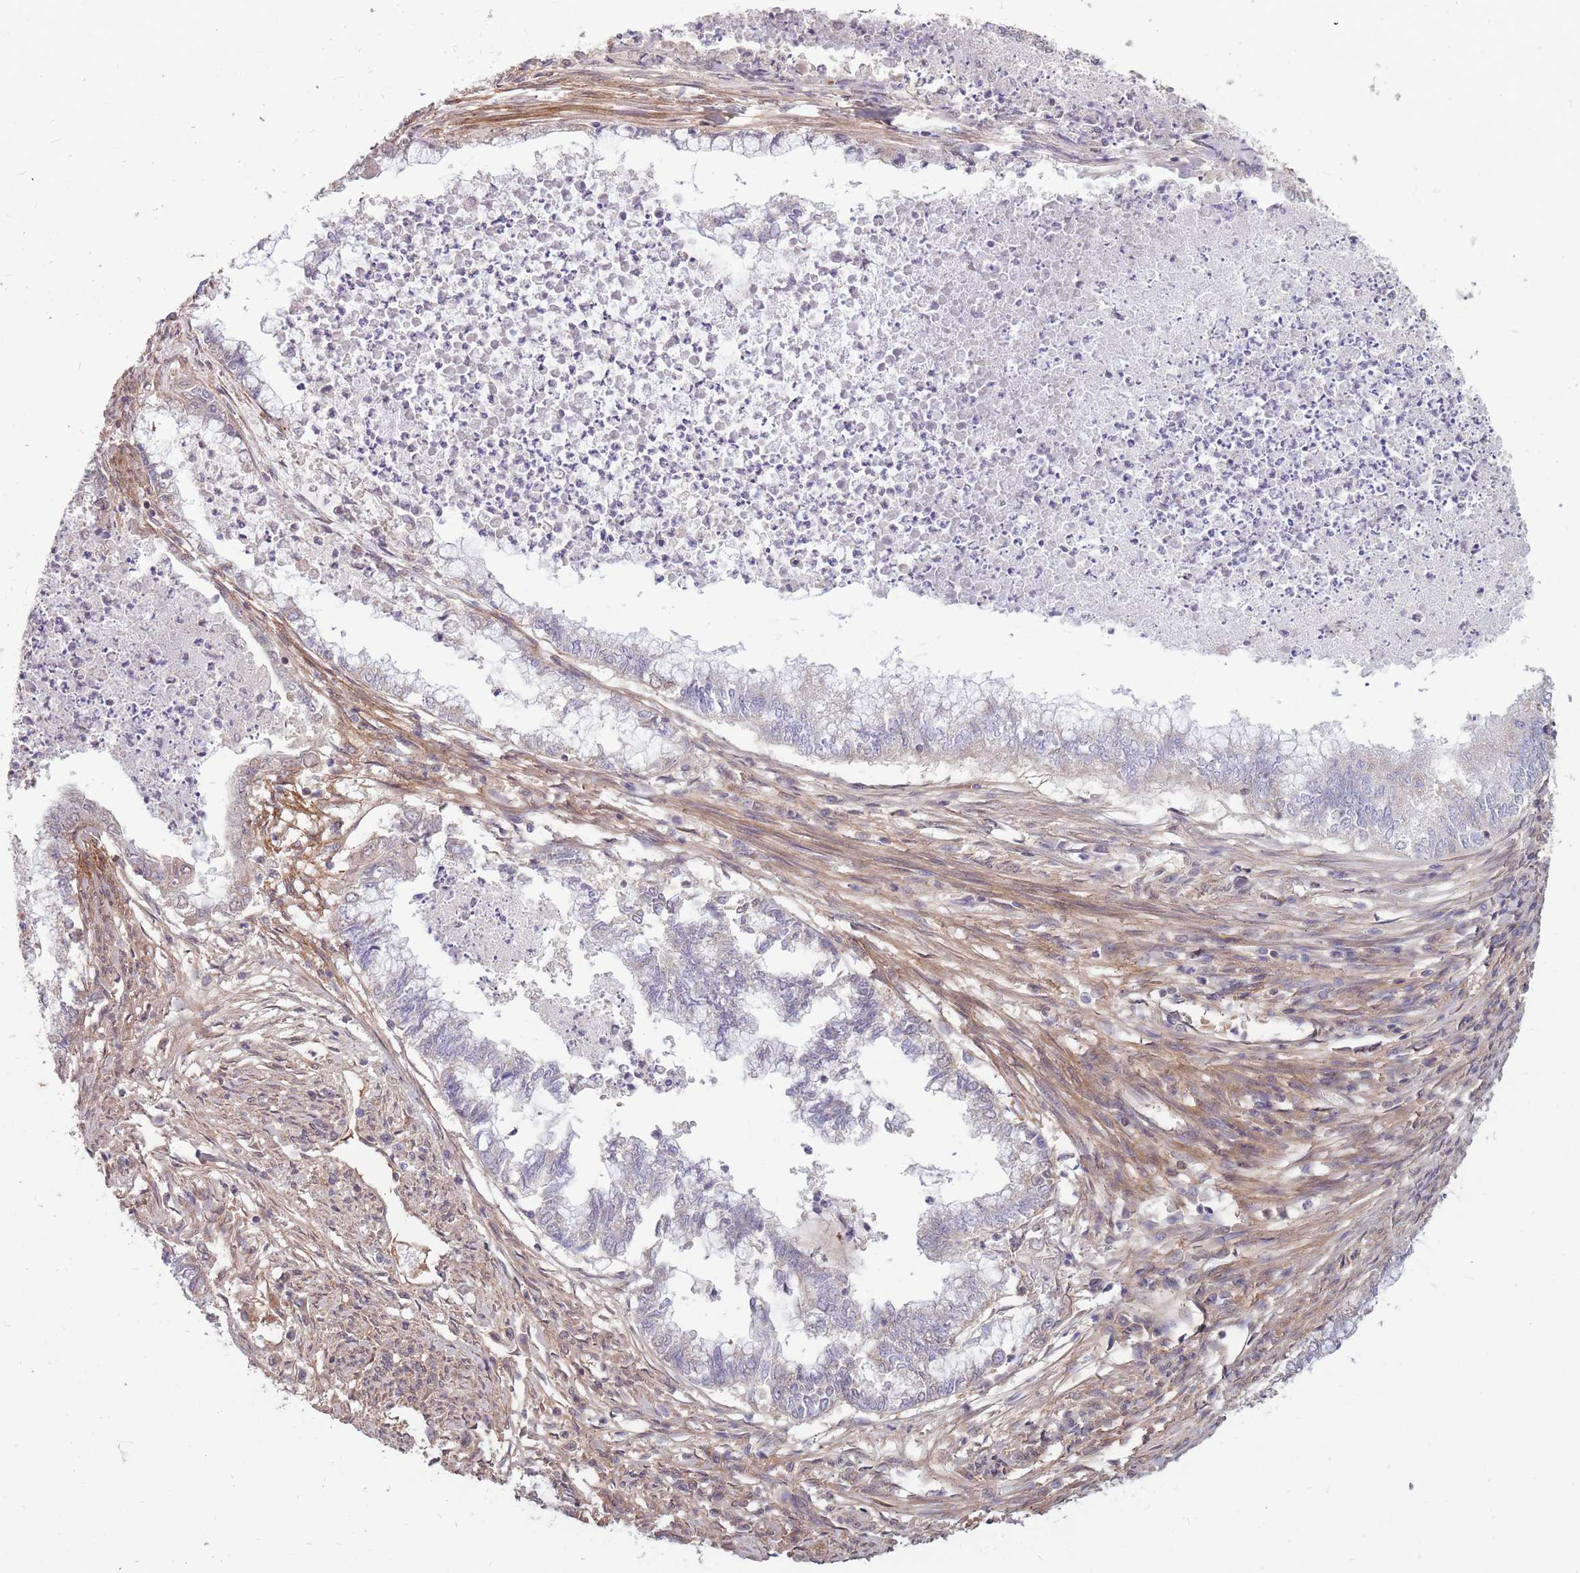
{"staining": {"intensity": "negative", "quantity": "none", "location": "none"}, "tissue": "endometrial cancer", "cell_type": "Tumor cells", "image_type": "cancer", "snomed": [{"axis": "morphology", "description": "Adenocarcinoma, NOS"}, {"axis": "topography", "description": "Endometrium"}], "caption": "The IHC image has no significant positivity in tumor cells of endometrial cancer tissue.", "gene": "DYNC1LI2", "patient": {"sex": "female", "age": 79}}